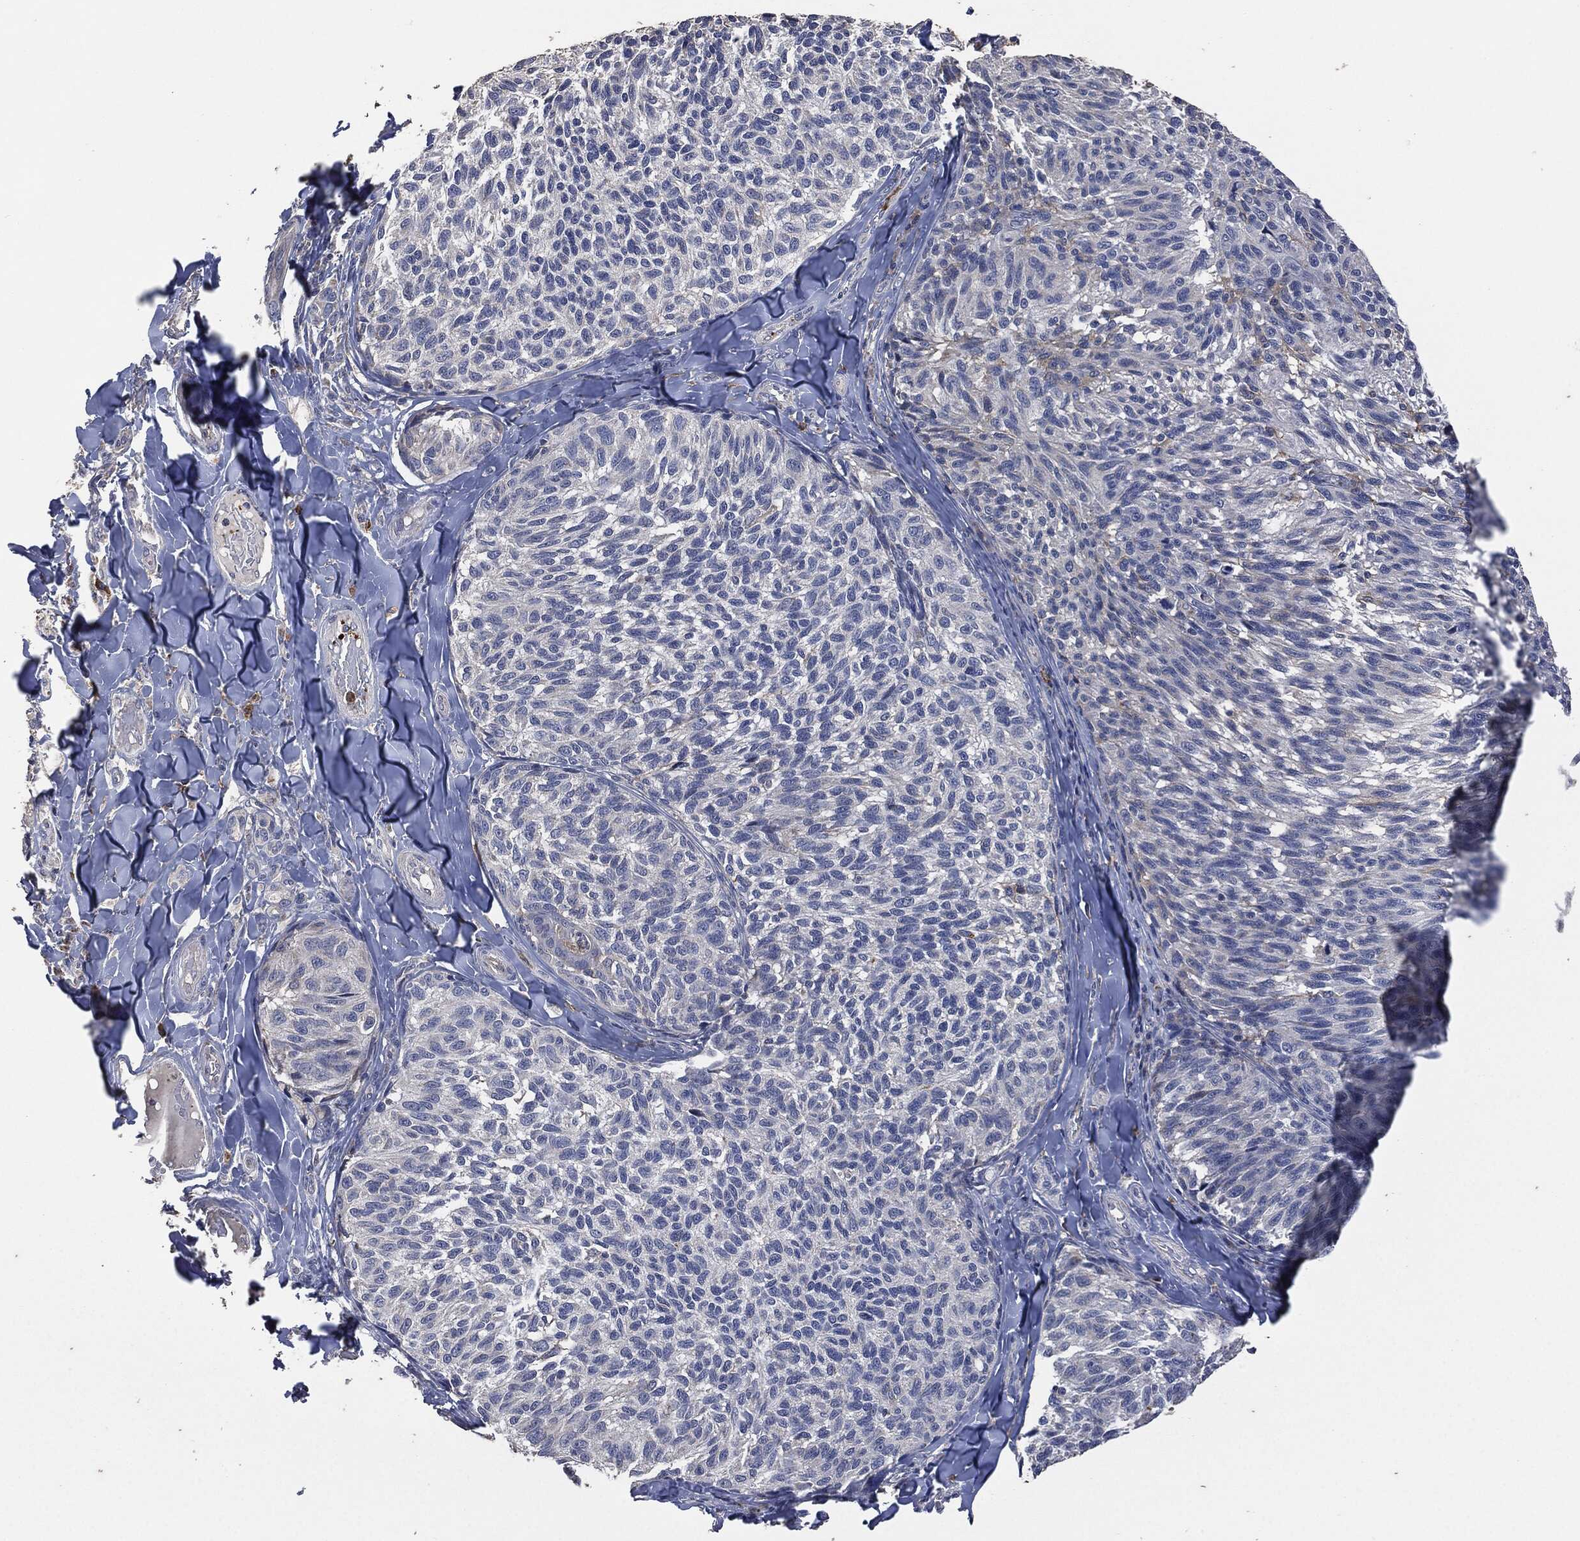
{"staining": {"intensity": "negative", "quantity": "none", "location": "none"}, "tissue": "melanoma", "cell_type": "Tumor cells", "image_type": "cancer", "snomed": [{"axis": "morphology", "description": "Malignant melanoma, NOS"}, {"axis": "topography", "description": "Skin"}], "caption": "Malignant melanoma was stained to show a protein in brown. There is no significant staining in tumor cells.", "gene": "CD33", "patient": {"sex": "female", "age": 73}}